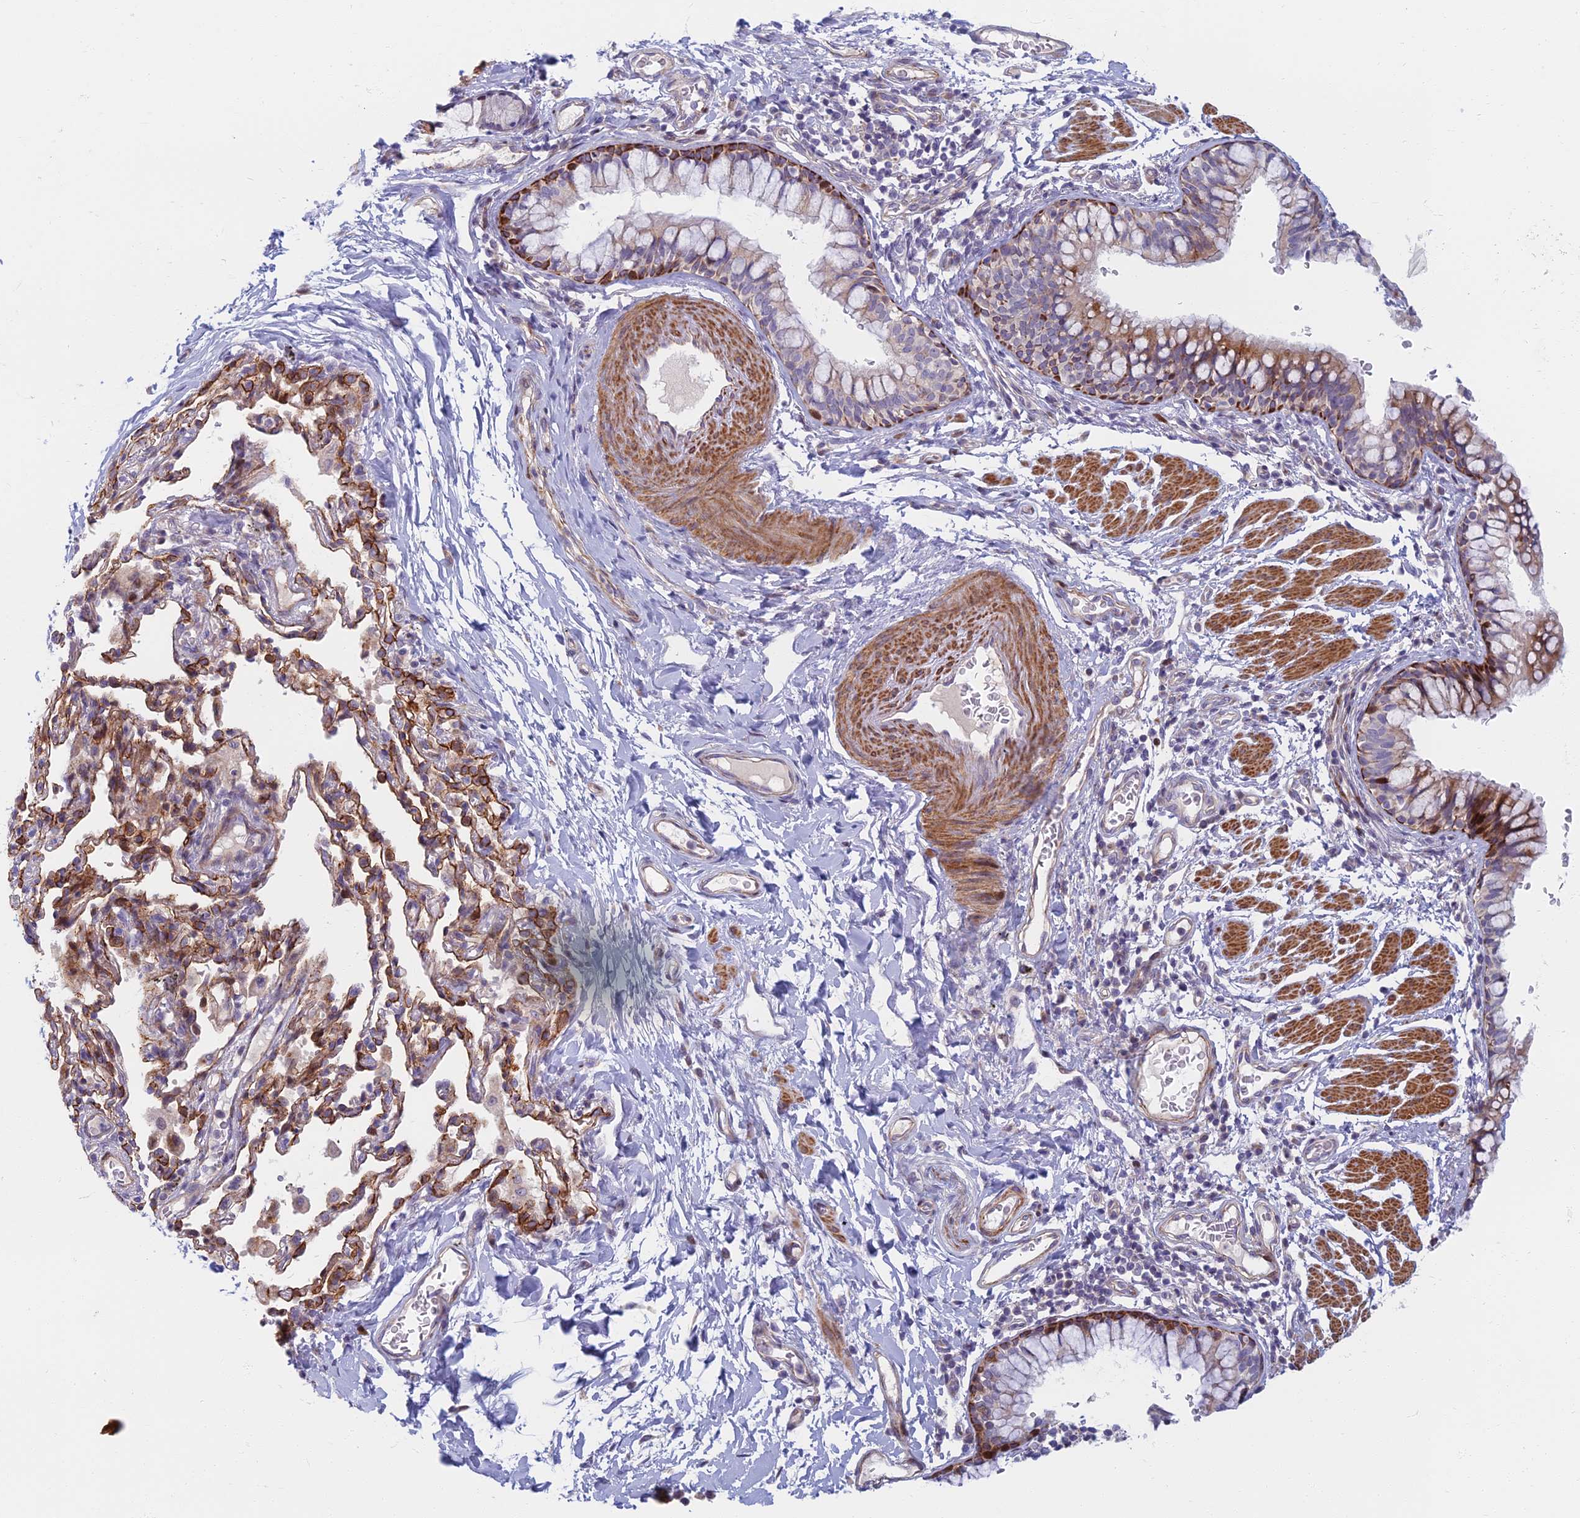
{"staining": {"intensity": "moderate", "quantity": "25%-75%", "location": "cytoplasmic/membranous"}, "tissue": "bronchus", "cell_type": "Respiratory epithelial cells", "image_type": "normal", "snomed": [{"axis": "morphology", "description": "Normal tissue, NOS"}, {"axis": "topography", "description": "Cartilage tissue"}, {"axis": "topography", "description": "Bronchus"}], "caption": "IHC histopathology image of benign bronchus stained for a protein (brown), which displays medium levels of moderate cytoplasmic/membranous staining in about 25%-75% of respiratory epithelial cells.", "gene": "C15orf40", "patient": {"sex": "female", "age": 36}}